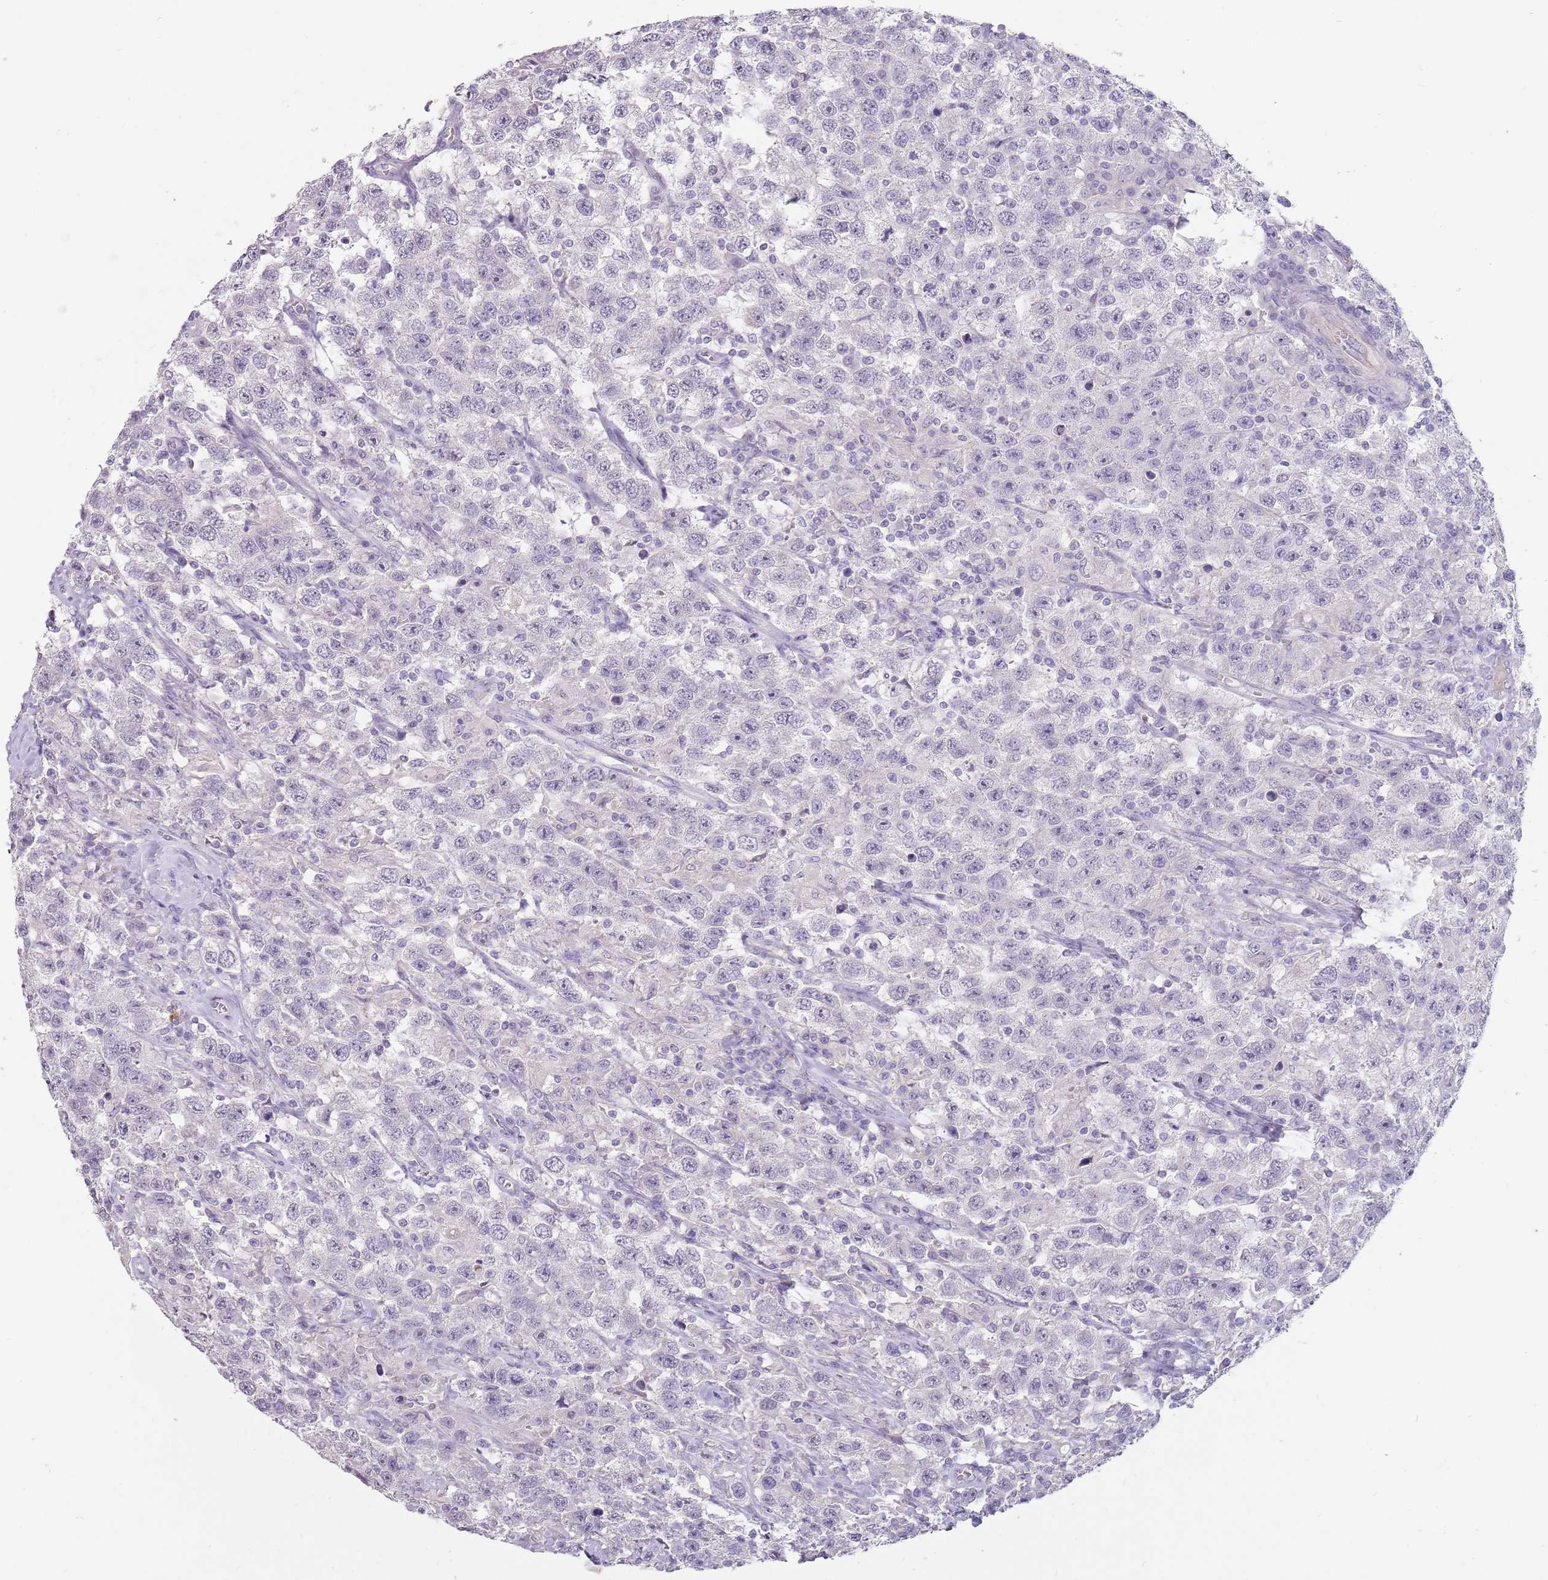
{"staining": {"intensity": "negative", "quantity": "none", "location": "none"}, "tissue": "testis cancer", "cell_type": "Tumor cells", "image_type": "cancer", "snomed": [{"axis": "morphology", "description": "Seminoma, NOS"}, {"axis": "topography", "description": "Testis"}], "caption": "Histopathology image shows no protein positivity in tumor cells of testis cancer (seminoma) tissue. (DAB (3,3'-diaminobenzidine) IHC with hematoxylin counter stain).", "gene": "STYK1", "patient": {"sex": "male", "age": 41}}